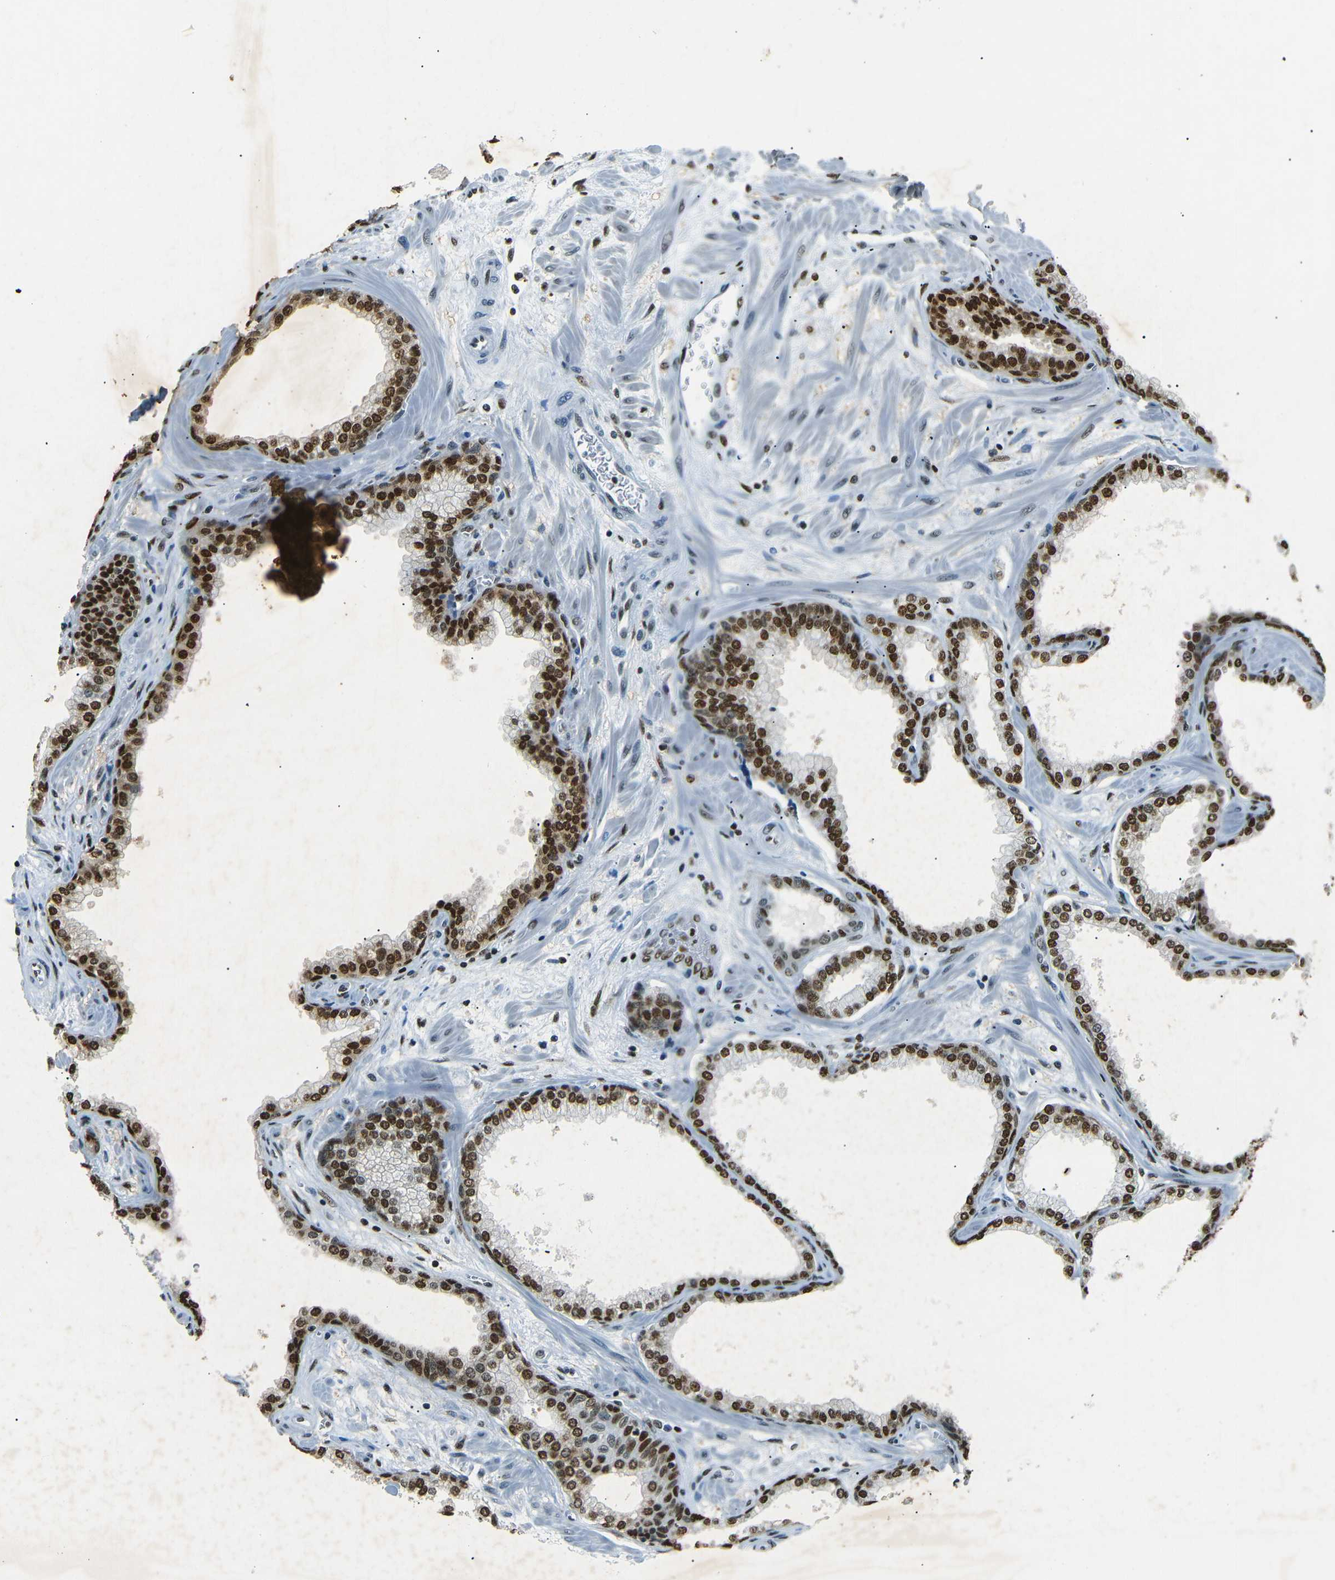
{"staining": {"intensity": "strong", "quantity": ">75%", "location": "nuclear"}, "tissue": "prostate", "cell_type": "Glandular cells", "image_type": "normal", "snomed": [{"axis": "morphology", "description": "Normal tissue, NOS"}, {"axis": "morphology", "description": "Urothelial carcinoma, Low grade"}, {"axis": "topography", "description": "Urinary bladder"}, {"axis": "topography", "description": "Prostate"}], "caption": "Immunohistochemistry of benign prostate shows high levels of strong nuclear expression in approximately >75% of glandular cells.", "gene": "HMGN1", "patient": {"sex": "male", "age": 60}}